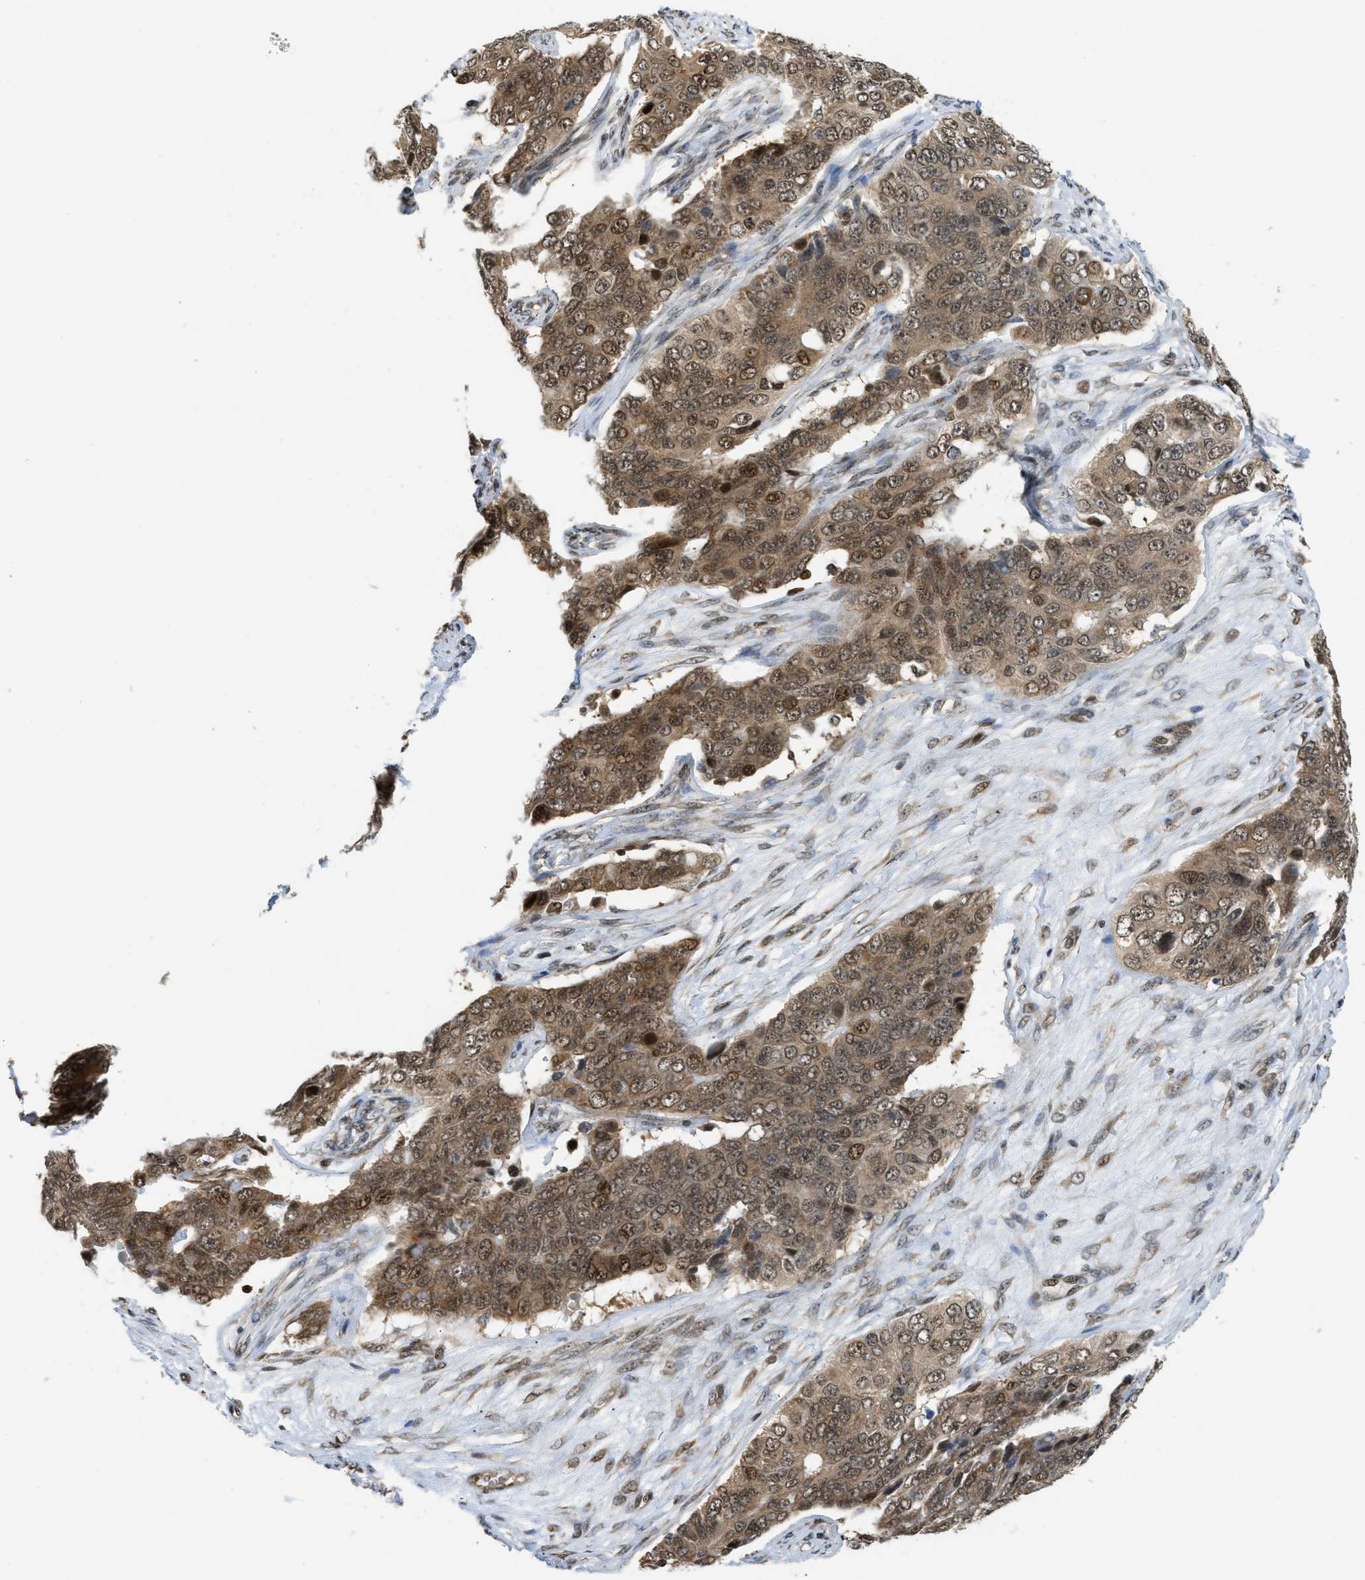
{"staining": {"intensity": "moderate", "quantity": ">75%", "location": "cytoplasmic/membranous,nuclear"}, "tissue": "ovarian cancer", "cell_type": "Tumor cells", "image_type": "cancer", "snomed": [{"axis": "morphology", "description": "Carcinoma, endometroid"}, {"axis": "topography", "description": "Ovary"}], "caption": "IHC (DAB) staining of ovarian cancer (endometroid carcinoma) reveals moderate cytoplasmic/membranous and nuclear protein positivity in about >75% of tumor cells.", "gene": "TACC1", "patient": {"sex": "female", "age": 51}}